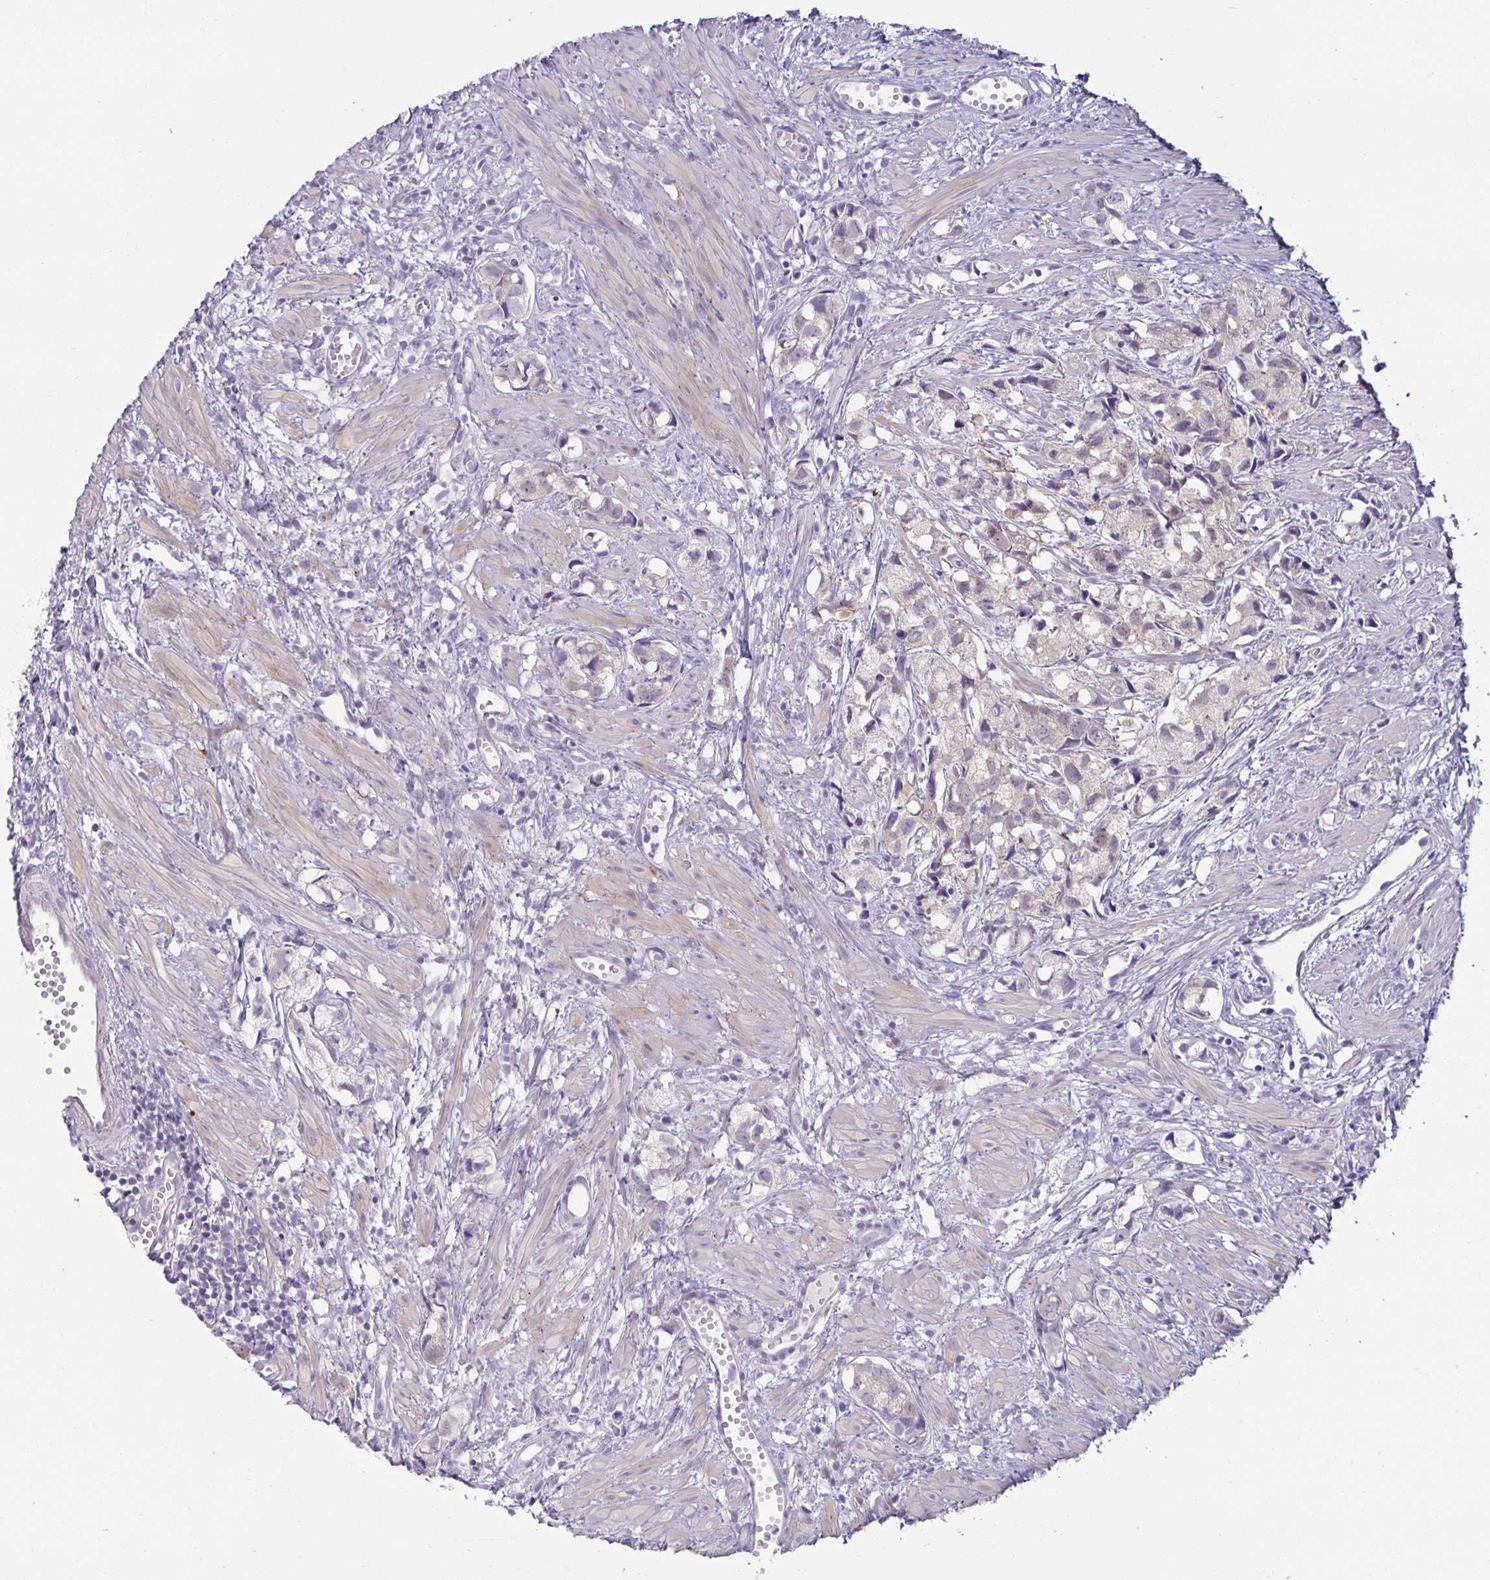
{"staining": {"intensity": "negative", "quantity": "none", "location": "none"}, "tissue": "prostate cancer", "cell_type": "Tumor cells", "image_type": "cancer", "snomed": [{"axis": "morphology", "description": "Adenocarcinoma, High grade"}, {"axis": "topography", "description": "Prostate"}], "caption": "The immunohistochemistry photomicrograph has no significant staining in tumor cells of prostate cancer tissue. (DAB immunohistochemistry visualized using brightfield microscopy, high magnification).", "gene": "MON2", "patient": {"sex": "male", "age": 58}}